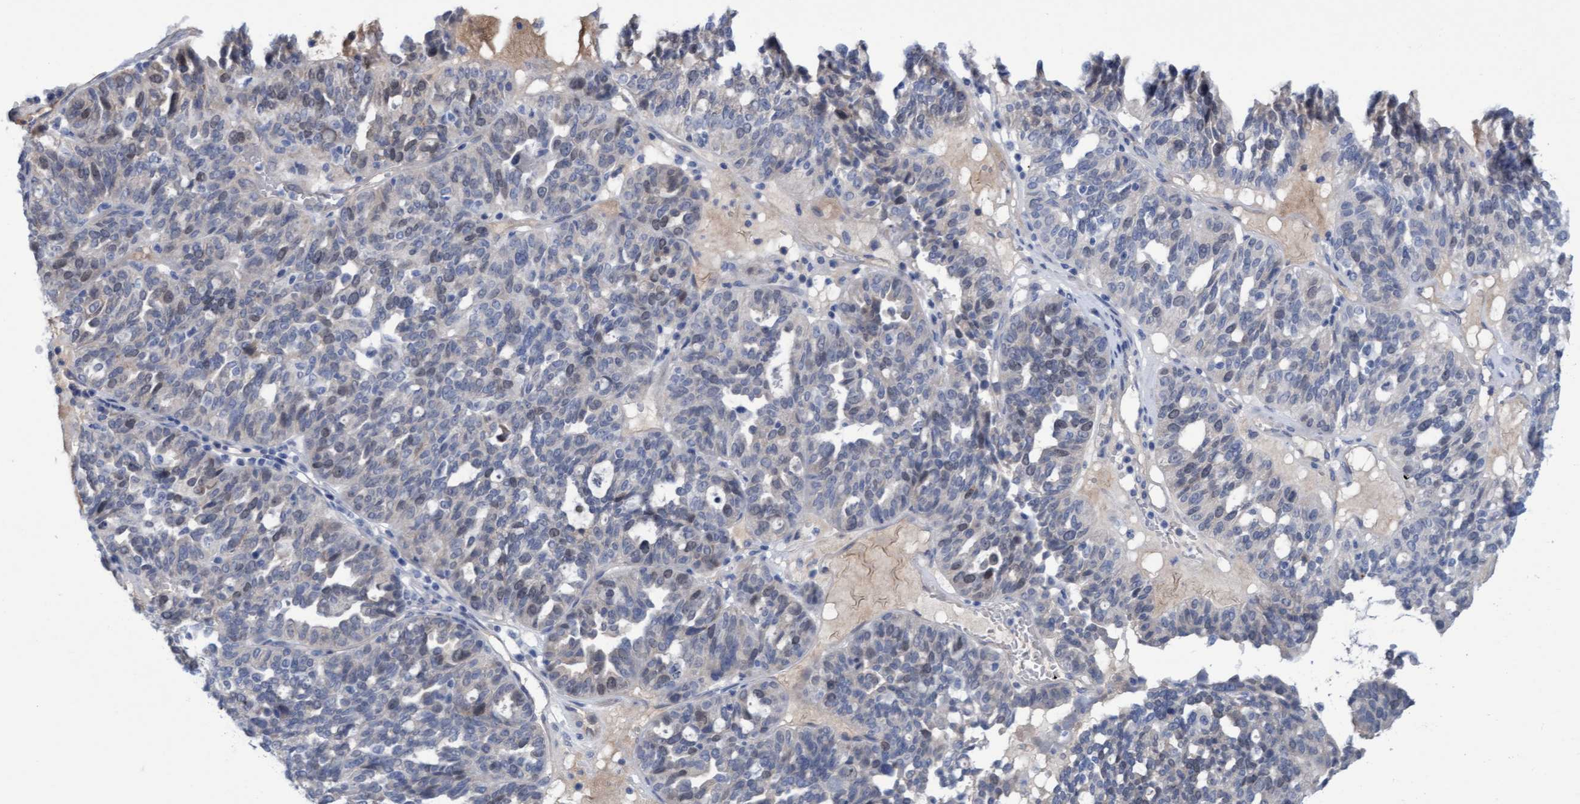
{"staining": {"intensity": "weak", "quantity": "<25%", "location": "cytoplasmic/membranous"}, "tissue": "ovarian cancer", "cell_type": "Tumor cells", "image_type": "cancer", "snomed": [{"axis": "morphology", "description": "Cystadenocarcinoma, serous, NOS"}, {"axis": "topography", "description": "Ovary"}], "caption": "An image of ovarian cancer (serous cystadenocarcinoma) stained for a protein exhibits no brown staining in tumor cells.", "gene": "STXBP1", "patient": {"sex": "female", "age": 59}}